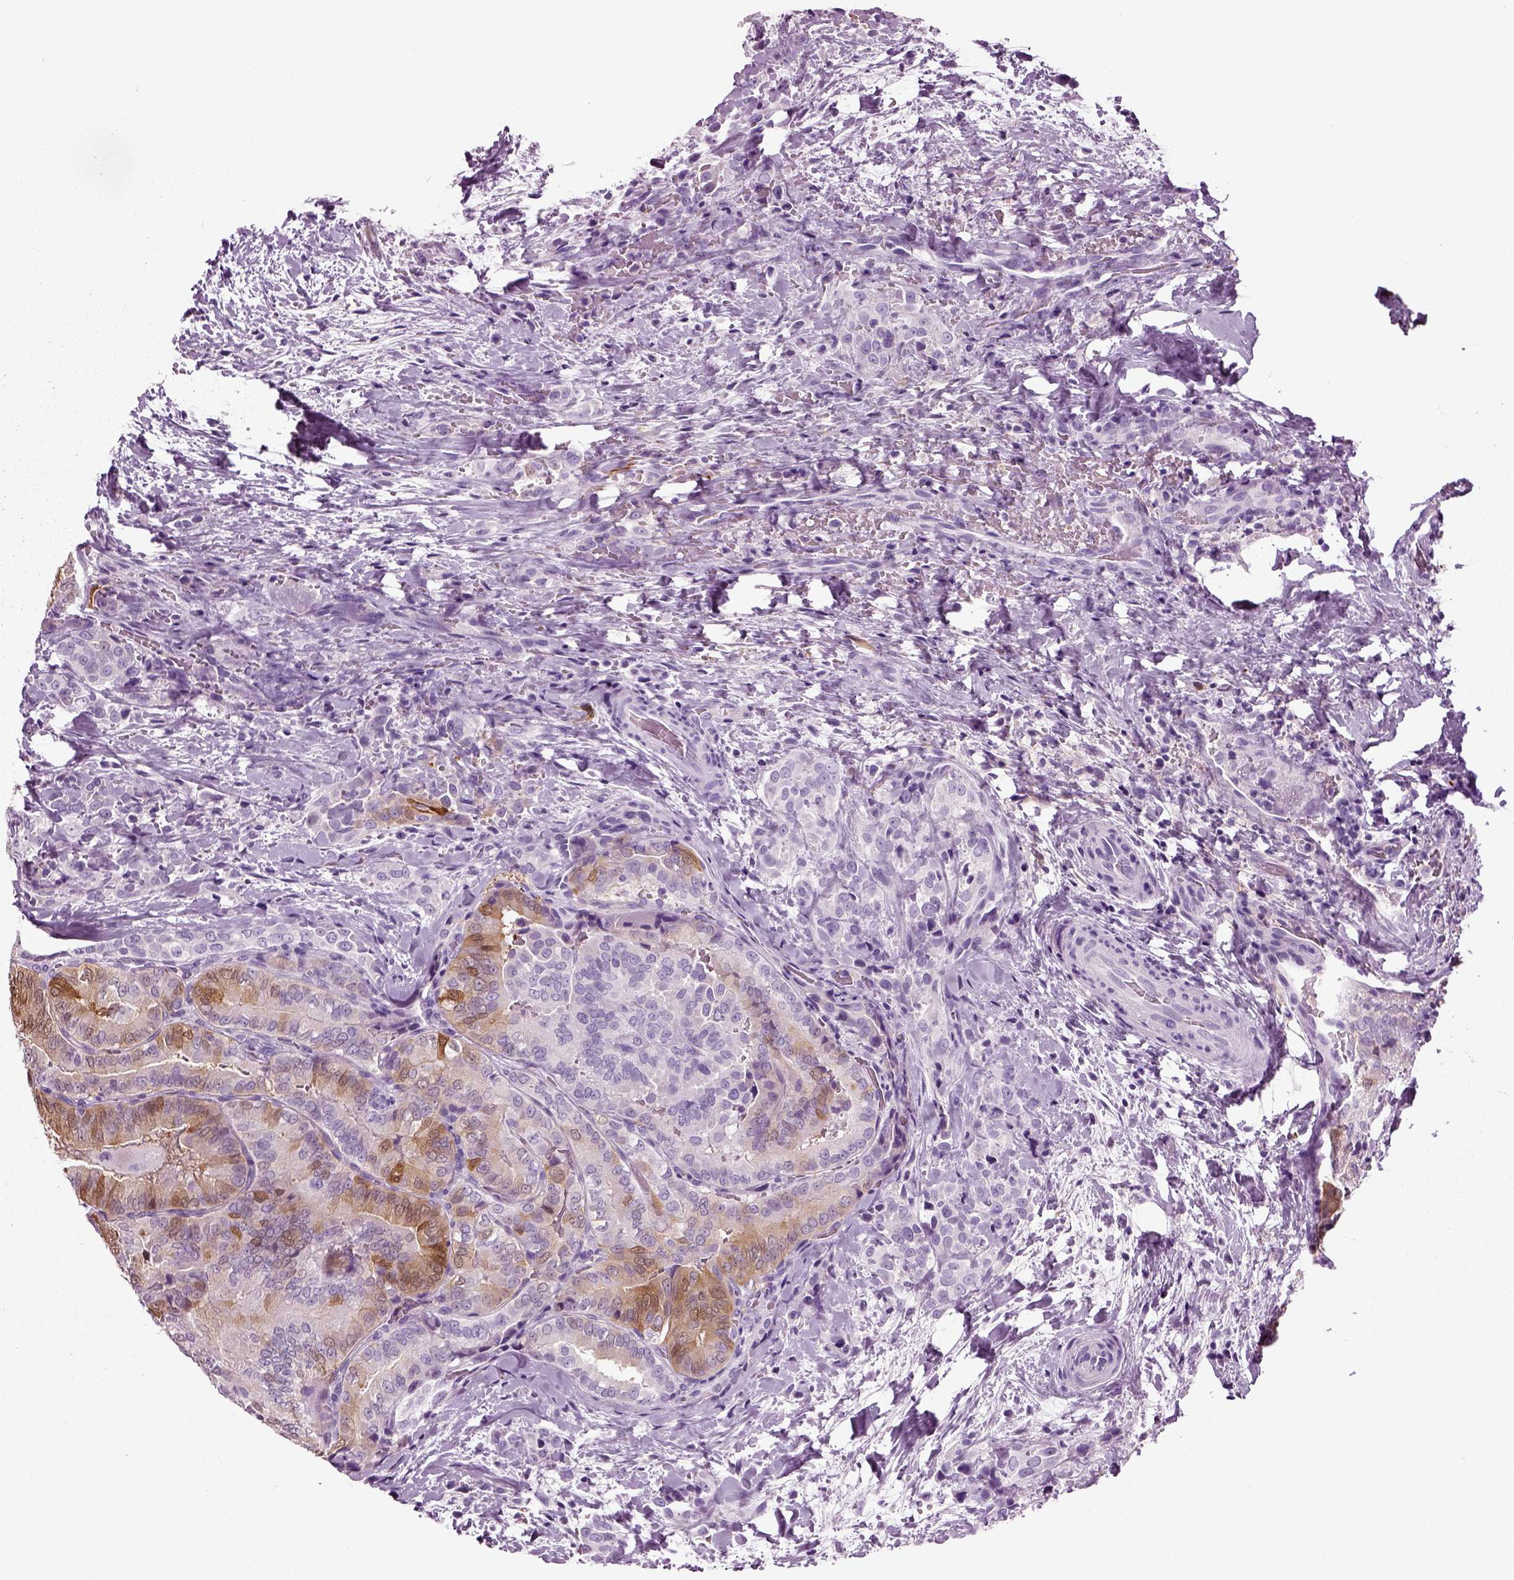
{"staining": {"intensity": "moderate", "quantity": "<25%", "location": "cytoplasmic/membranous"}, "tissue": "thyroid cancer", "cell_type": "Tumor cells", "image_type": "cancer", "snomed": [{"axis": "morphology", "description": "Papillary adenocarcinoma, NOS"}, {"axis": "topography", "description": "Thyroid gland"}], "caption": "An image showing moderate cytoplasmic/membranous expression in approximately <25% of tumor cells in thyroid cancer (papillary adenocarcinoma), as visualized by brown immunohistochemical staining.", "gene": "CRABP1", "patient": {"sex": "male", "age": 61}}